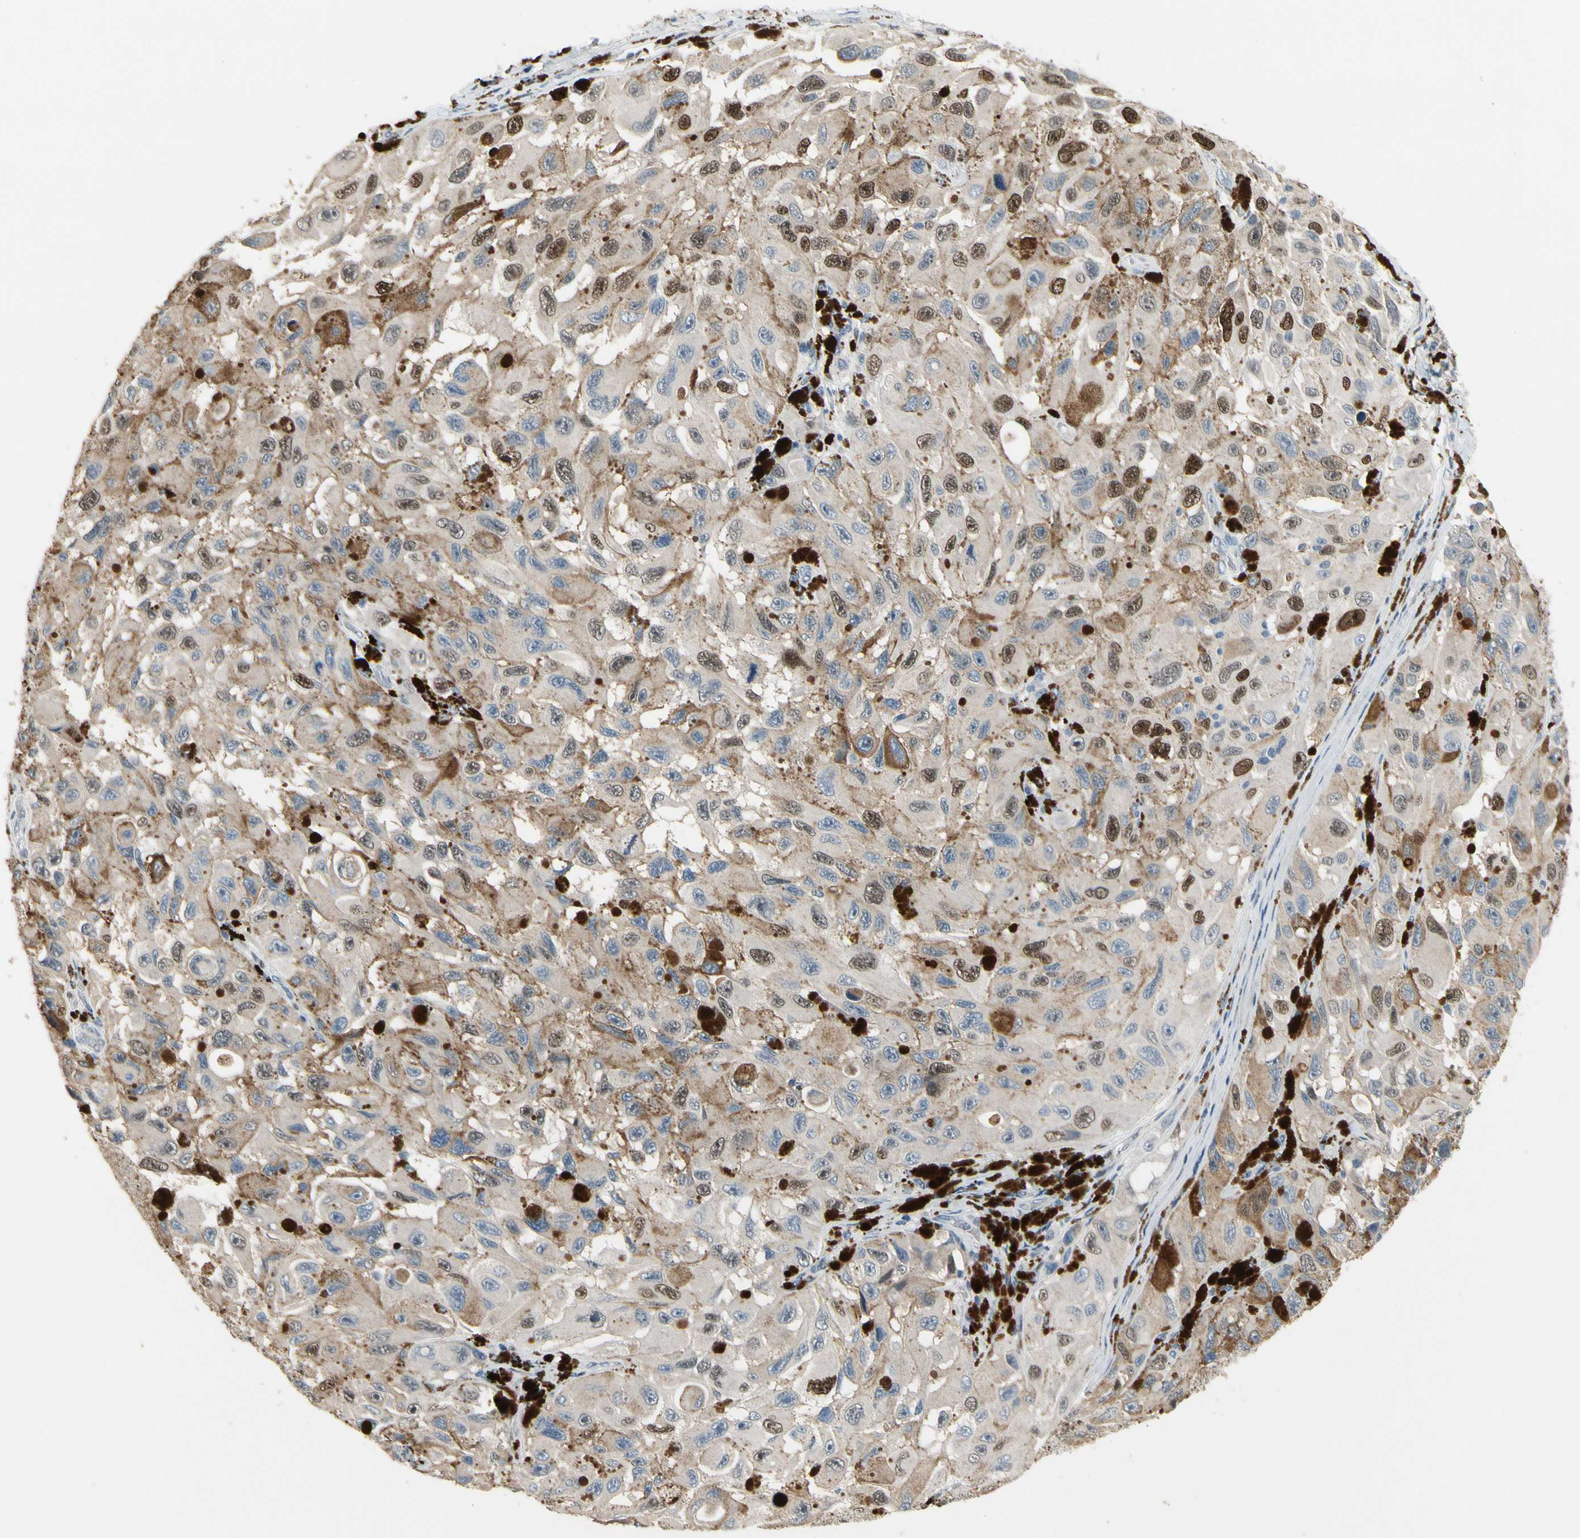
{"staining": {"intensity": "moderate", "quantity": "<25%", "location": "nuclear"}, "tissue": "melanoma", "cell_type": "Tumor cells", "image_type": "cancer", "snomed": [{"axis": "morphology", "description": "Malignant melanoma, NOS"}, {"axis": "topography", "description": "Skin"}], "caption": "Tumor cells reveal moderate nuclear staining in about <25% of cells in melanoma. (DAB = brown stain, brightfield microscopy at high magnification).", "gene": "ZKSCAN4", "patient": {"sex": "female", "age": 73}}